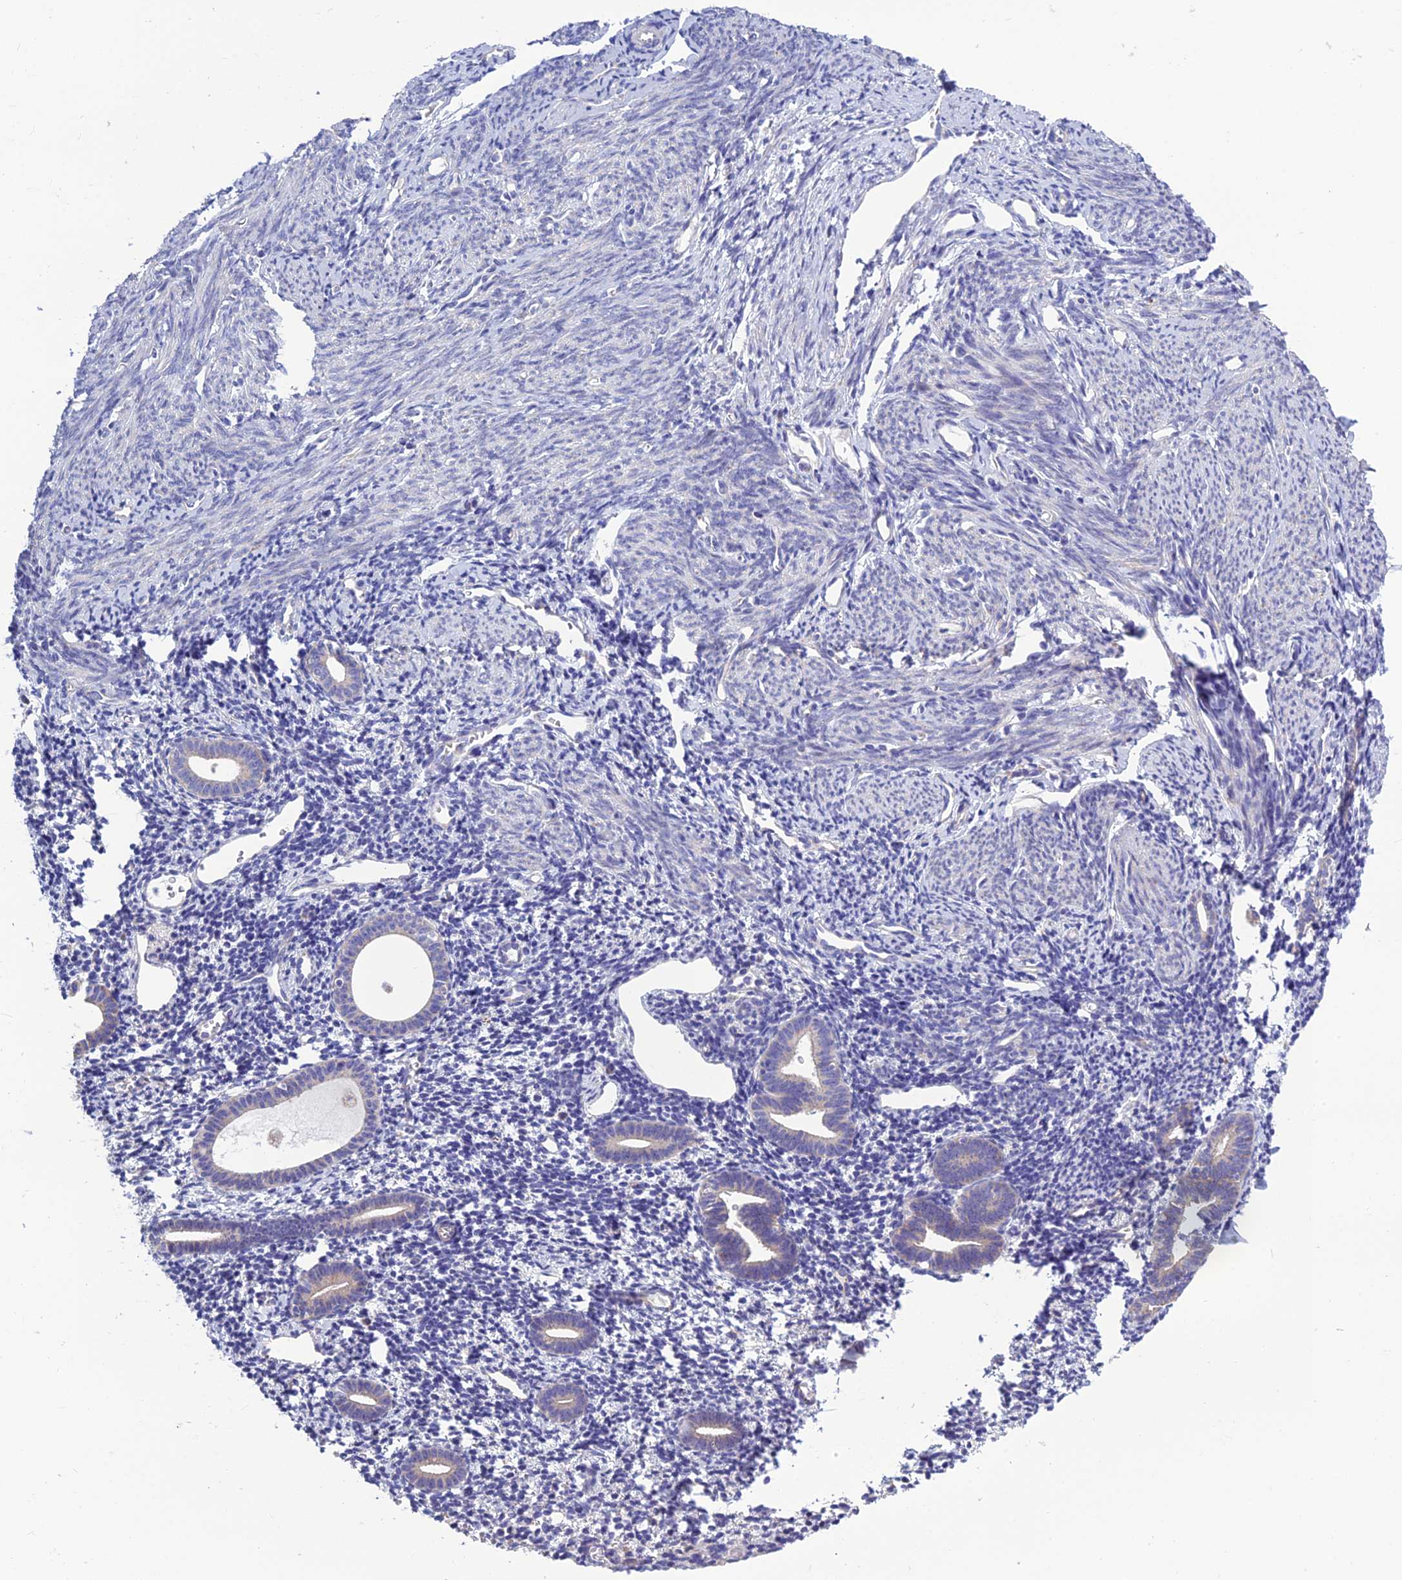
{"staining": {"intensity": "negative", "quantity": "none", "location": "none"}, "tissue": "endometrium", "cell_type": "Cells in endometrial stroma", "image_type": "normal", "snomed": [{"axis": "morphology", "description": "Normal tissue, NOS"}, {"axis": "topography", "description": "Endometrium"}], "caption": "This is a image of immunohistochemistry staining of benign endometrium, which shows no expression in cells in endometrial stroma.", "gene": "BHMT2", "patient": {"sex": "female", "age": 56}}